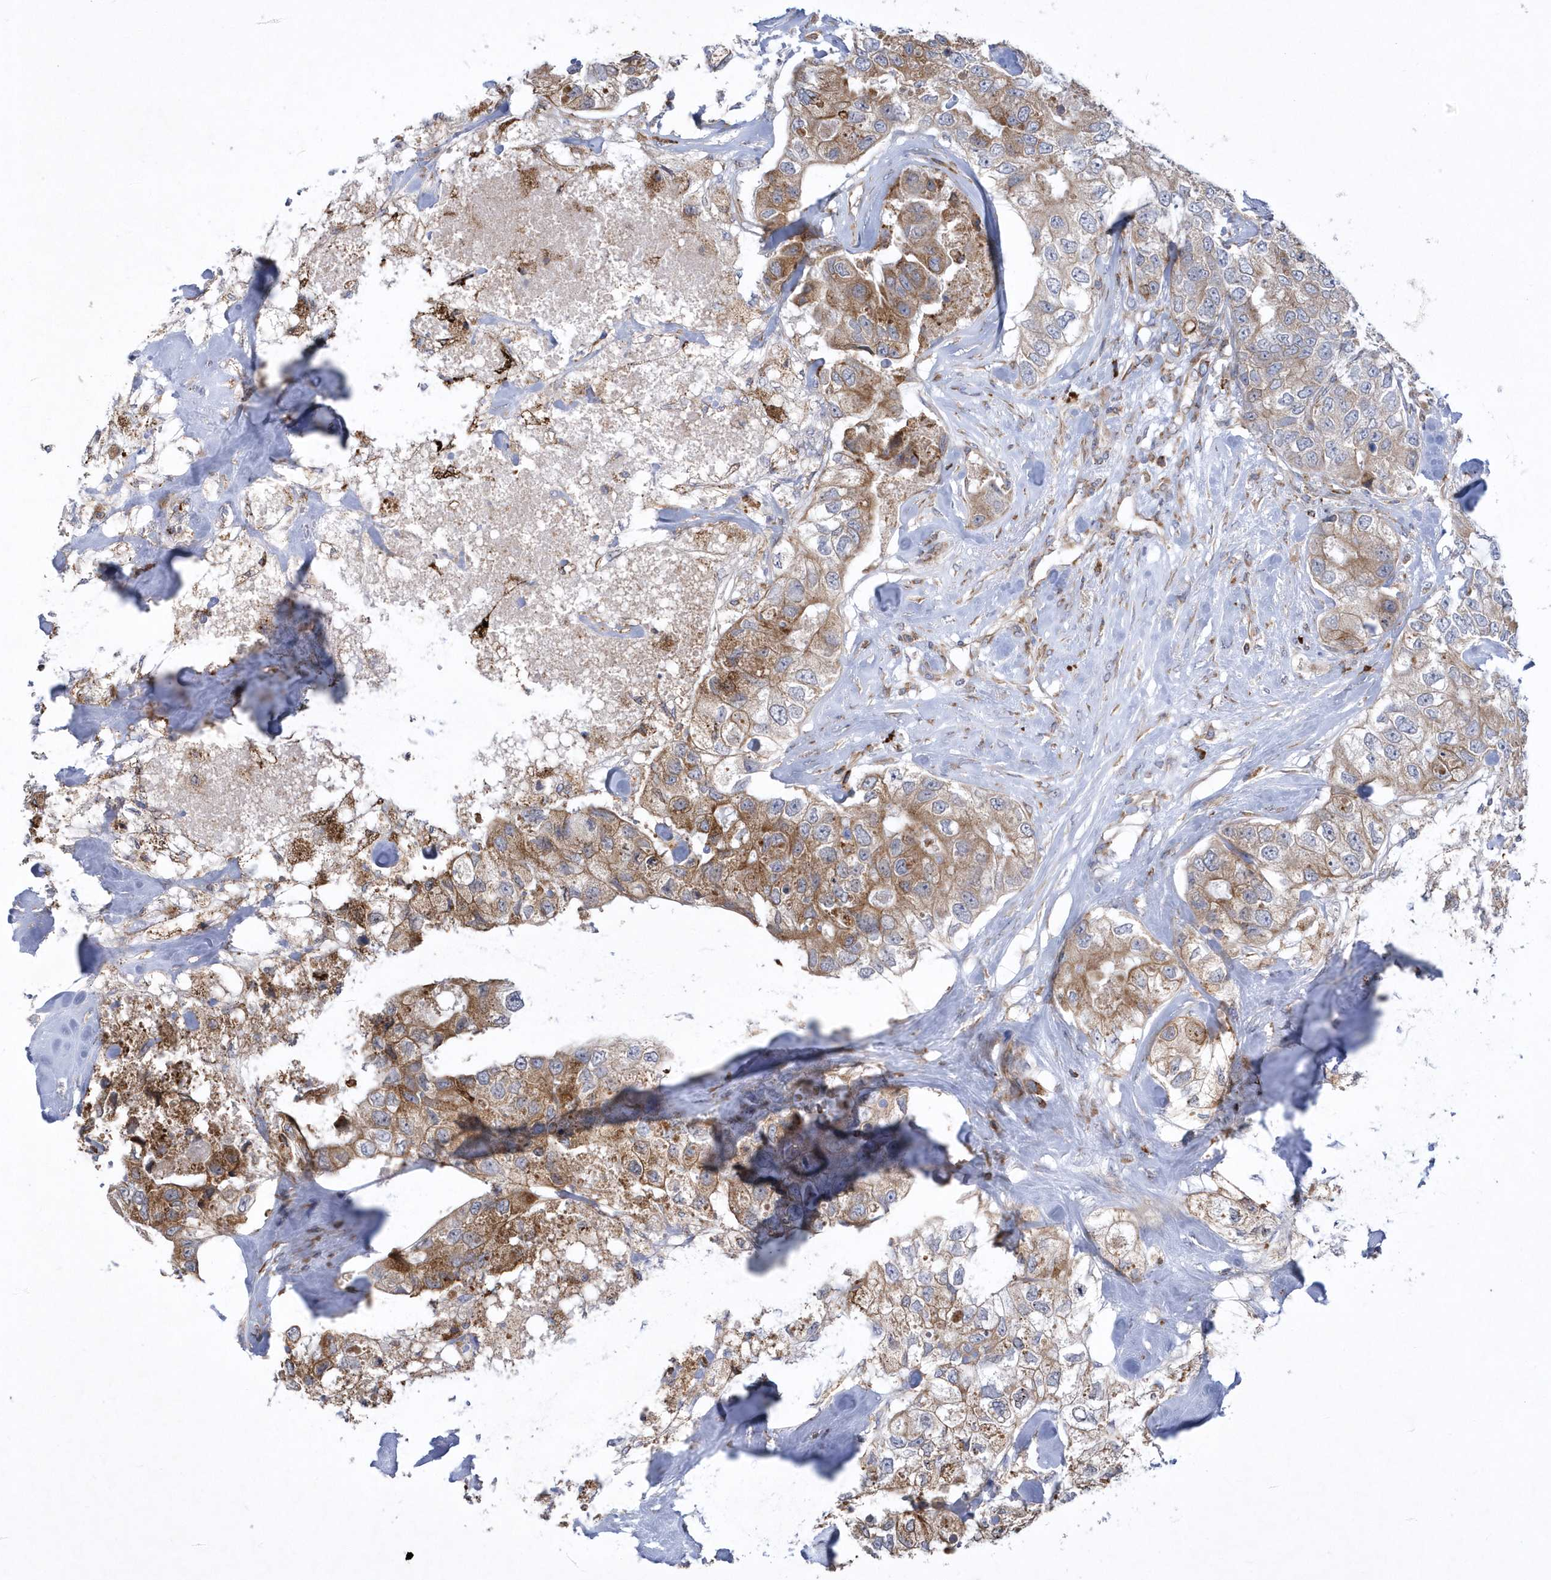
{"staining": {"intensity": "moderate", "quantity": ">75%", "location": "cytoplasmic/membranous"}, "tissue": "breast cancer", "cell_type": "Tumor cells", "image_type": "cancer", "snomed": [{"axis": "morphology", "description": "Duct carcinoma"}, {"axis": "topography", "description": "Breast"}], "caption": "Immunohistochemistry (IHC) photomicrograph of neoplastic tissue: human intraductal carcinoma (breast) stained using IHC demonstrates medium levels of moderate protein expression localized specifically in the cytoplasmic/membranous of tumor cells, appearing as a cytoplasmic/membranous brown color.", "gene": "MED31", "patient": {"sex": "female", "age": 62}}